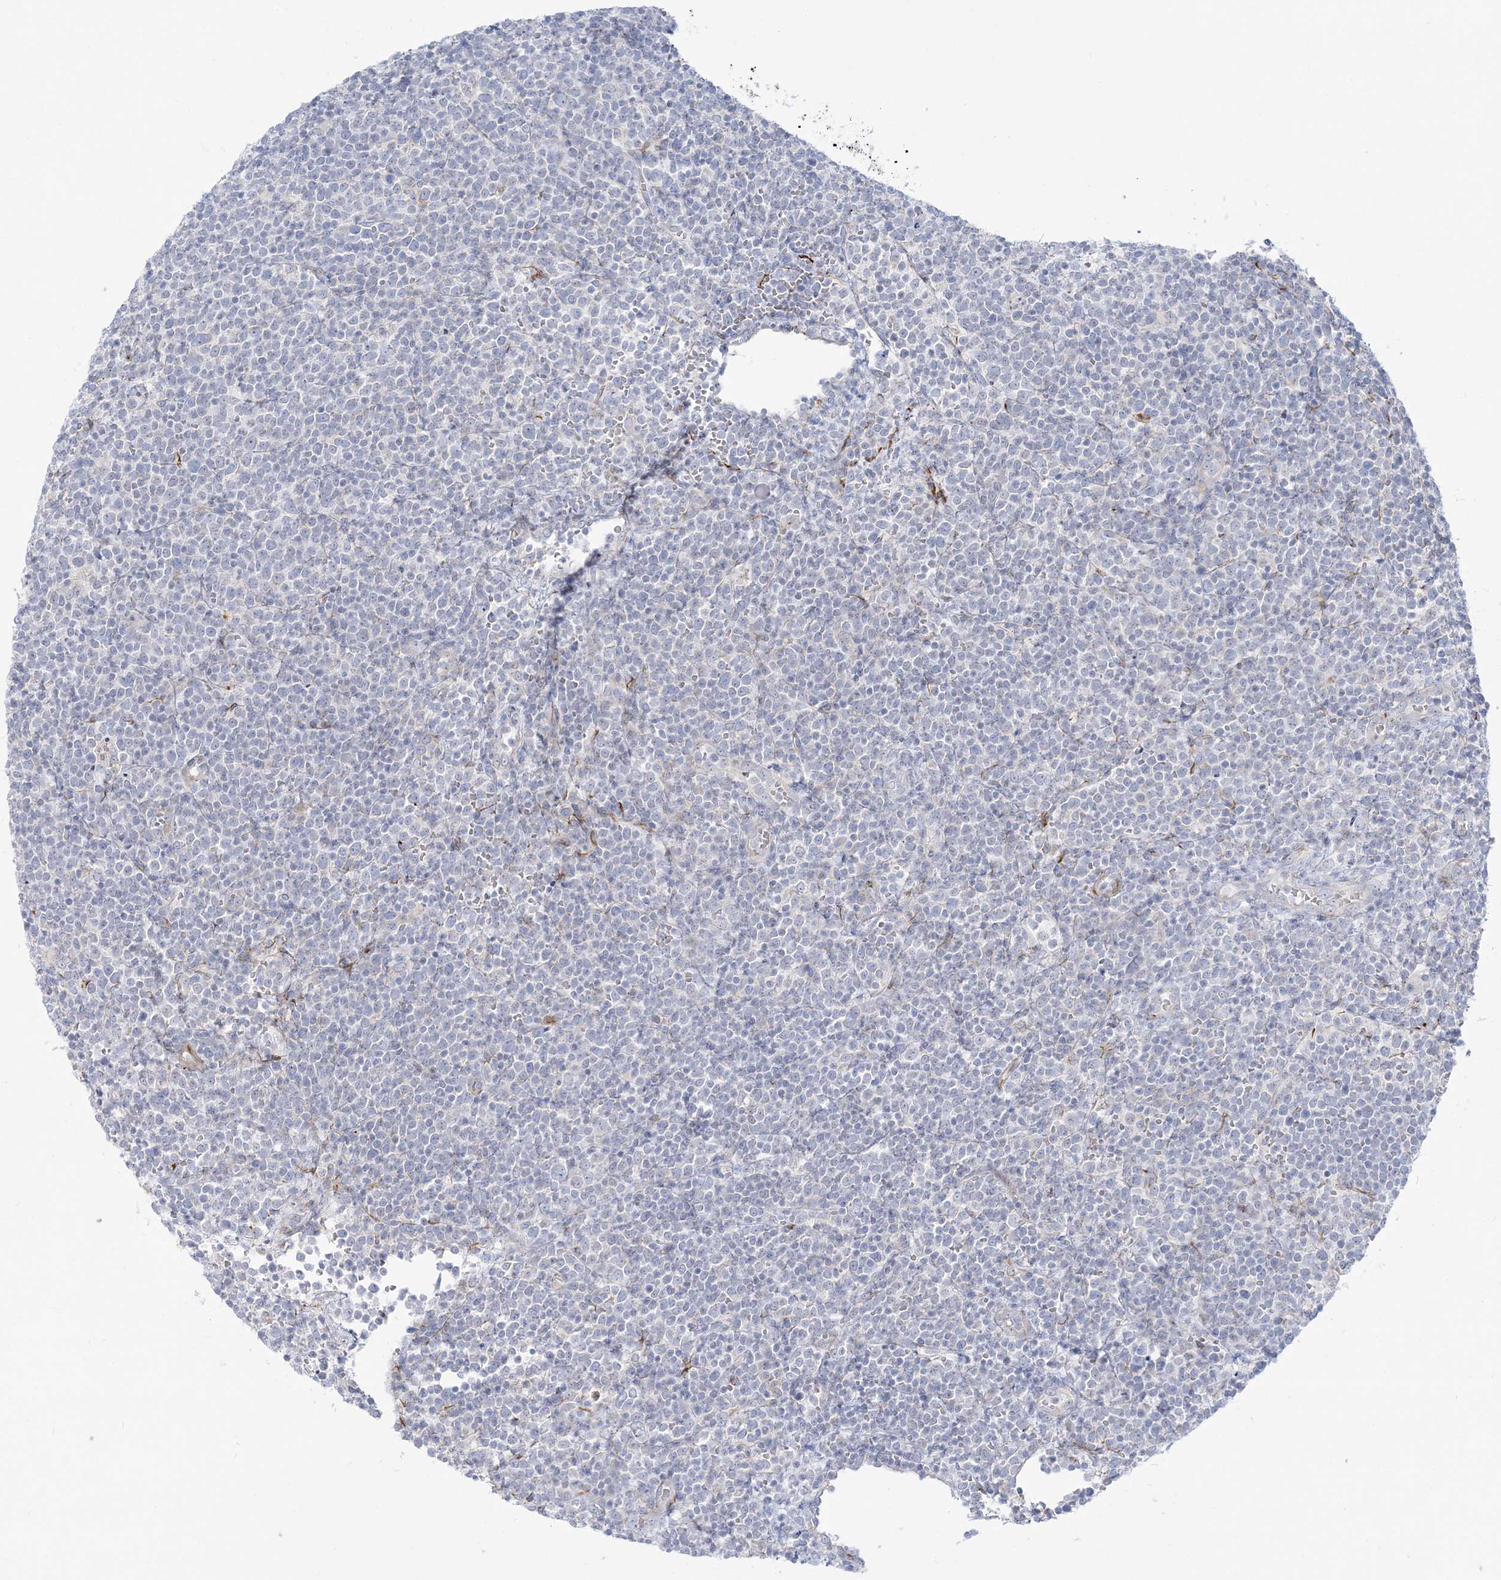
{"staining": {"intensity": "negative", "quantity": "none", "location": "none"}, "tissue": "lymphoma", "cell_type": "Tumor cells", "image_type": "cancer", "snomed": [{"axis": "morphology", "description": "Malignant lymphoma, non-Hodgkin's type, High grade"}, {"axis": "topography", "description": "Lymph node"}], "caption": "Tumor cells are negative for protein expression in human lymphoma. (IHC, brightfield microscopy, high magnification).", "gene": "GPAT2", "patient": {"sex": "male", "age": 61}}